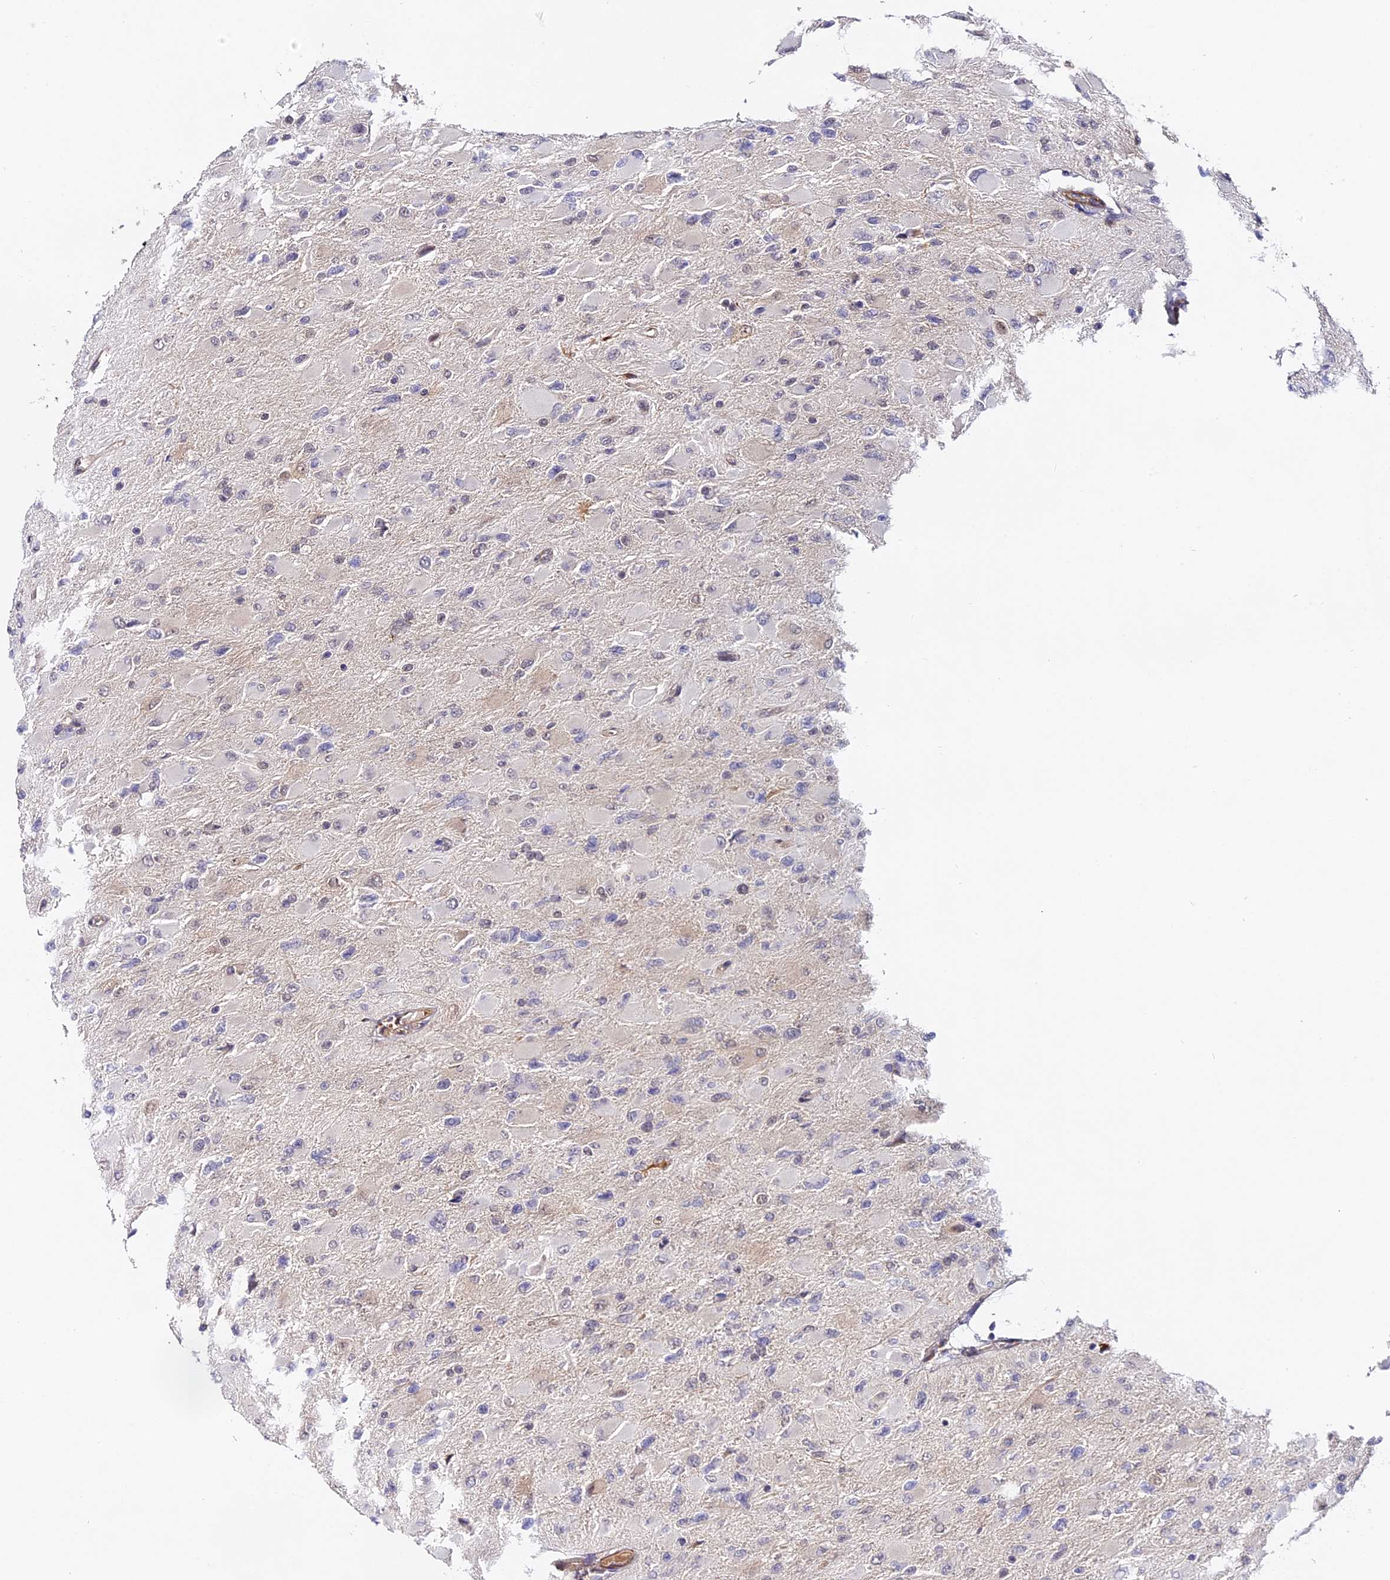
{"staining": {"intensity": "negative", "quantity": "none", "location": "none"}, "tissue": "glioma", "cell_type": "Tumor cells", "image_type": "cancer", "snomed": [{"axis": "morphology", "description": "Glioma, malignant, High grade"}, {"axis": "topography", "description": "Cerebral cortex"}], "caption": "An immunohistochemistry histopathology image of glioma is shown. There is no staining in tumor cells of glioma.", "gene": "IMPACT", "patient": {"sex": "female", "age": 36}}